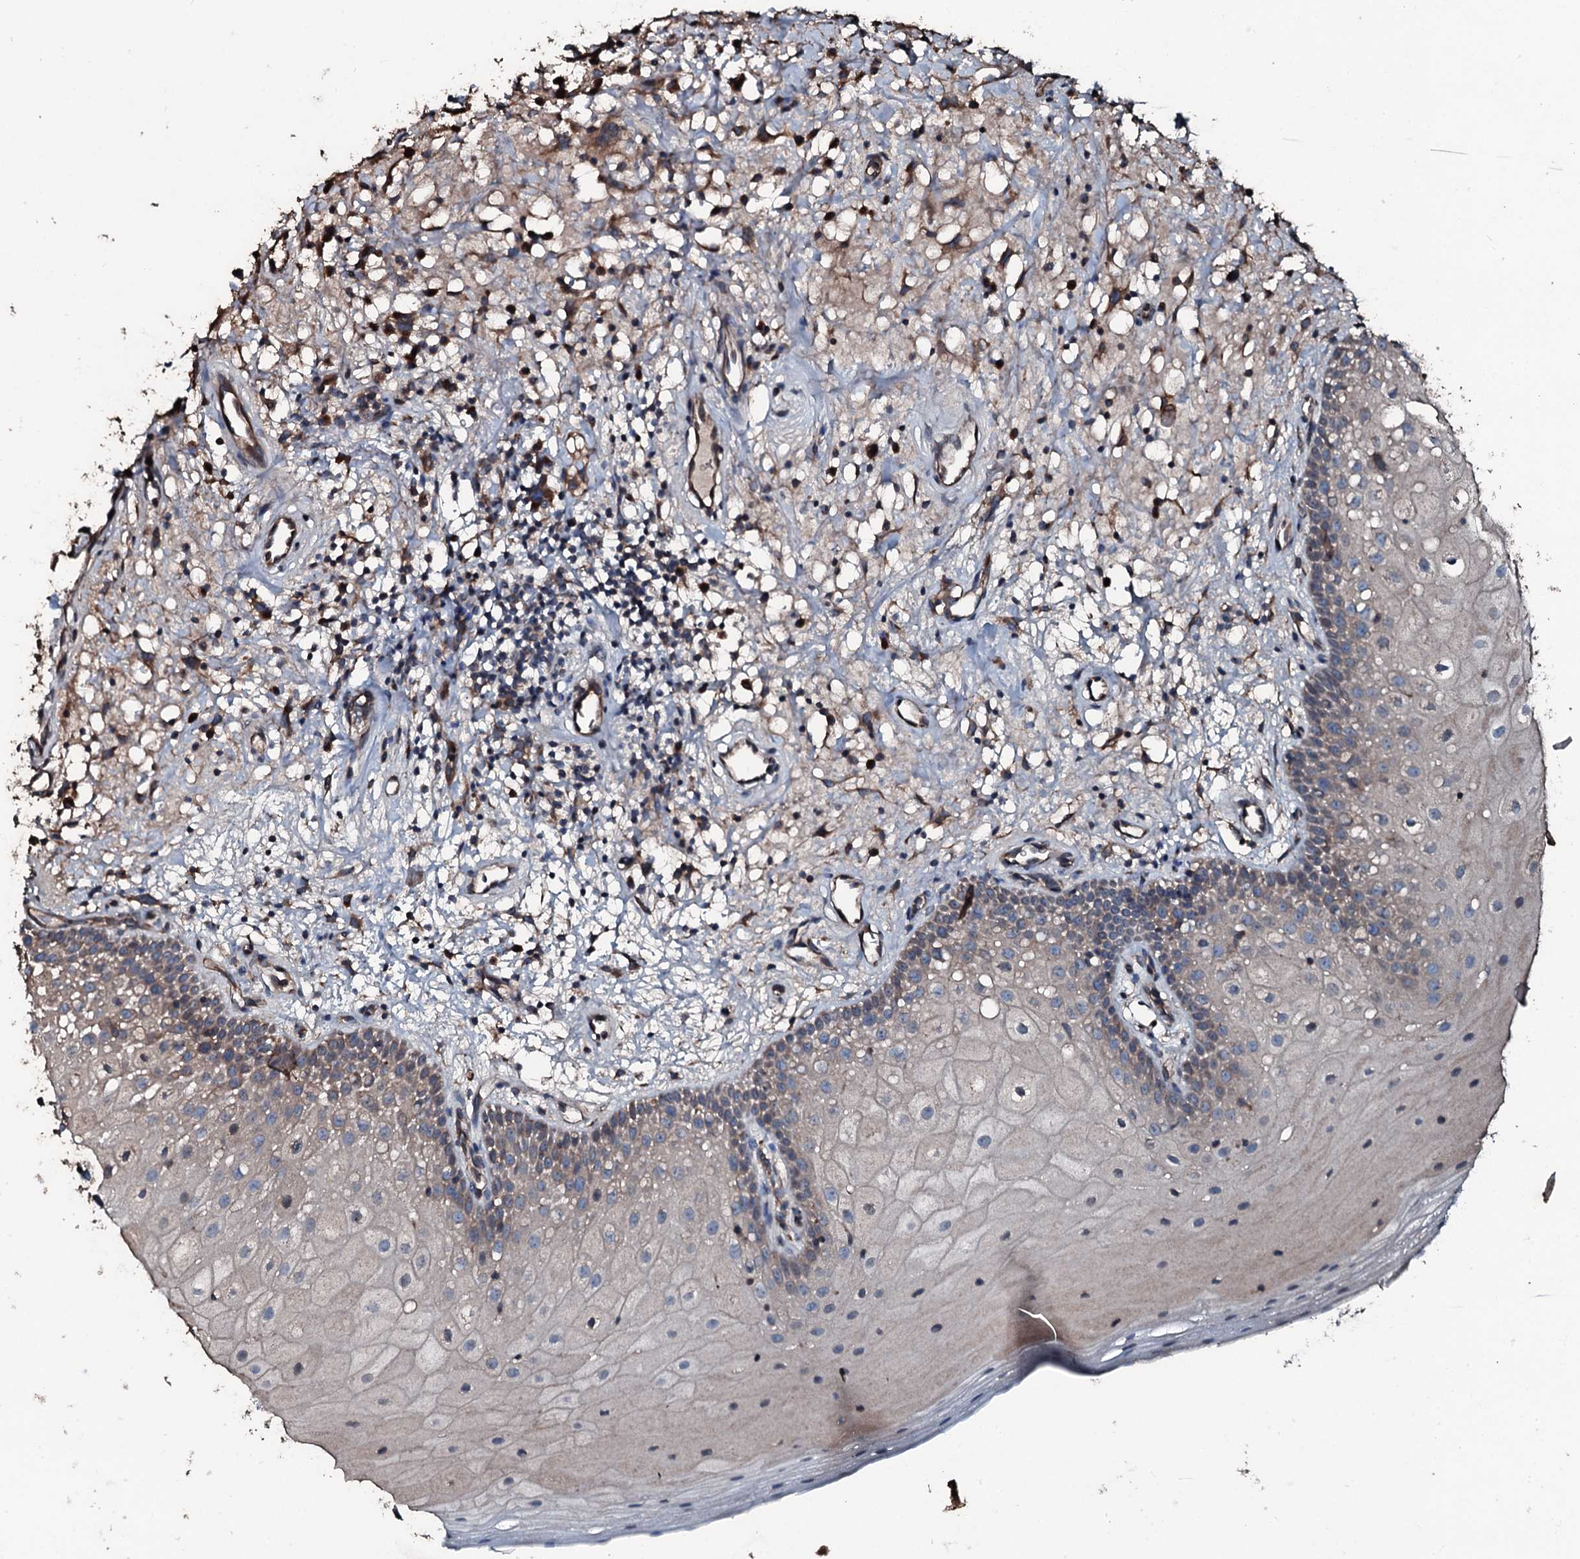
{"staining": {"intensity": "moderate", "quantity": "<25%", "location": "cytoplasmic/membranous"}, "tissue": "oral mucosa", "cell_type": "Squamous epithelial cells", "image_type": "normal", "snomed": [{"axis": "morphology", "description": "Normal tissue, NOS"}, {"axis": "topography", "description": "Oral tissue"}], "caption": "DAB (3,3'-diaminobenzidine) immunohistochemical staining of unremarkable human oral mucosa shows moderate cytoplasmic/membranous protein staining in approximately <25% of squamous epithelial cells. (DAB = brown stain, brightfield microscopy at high magnification).", "gene": "AARS1", "patient": {"sex": "male", "age": 74}}